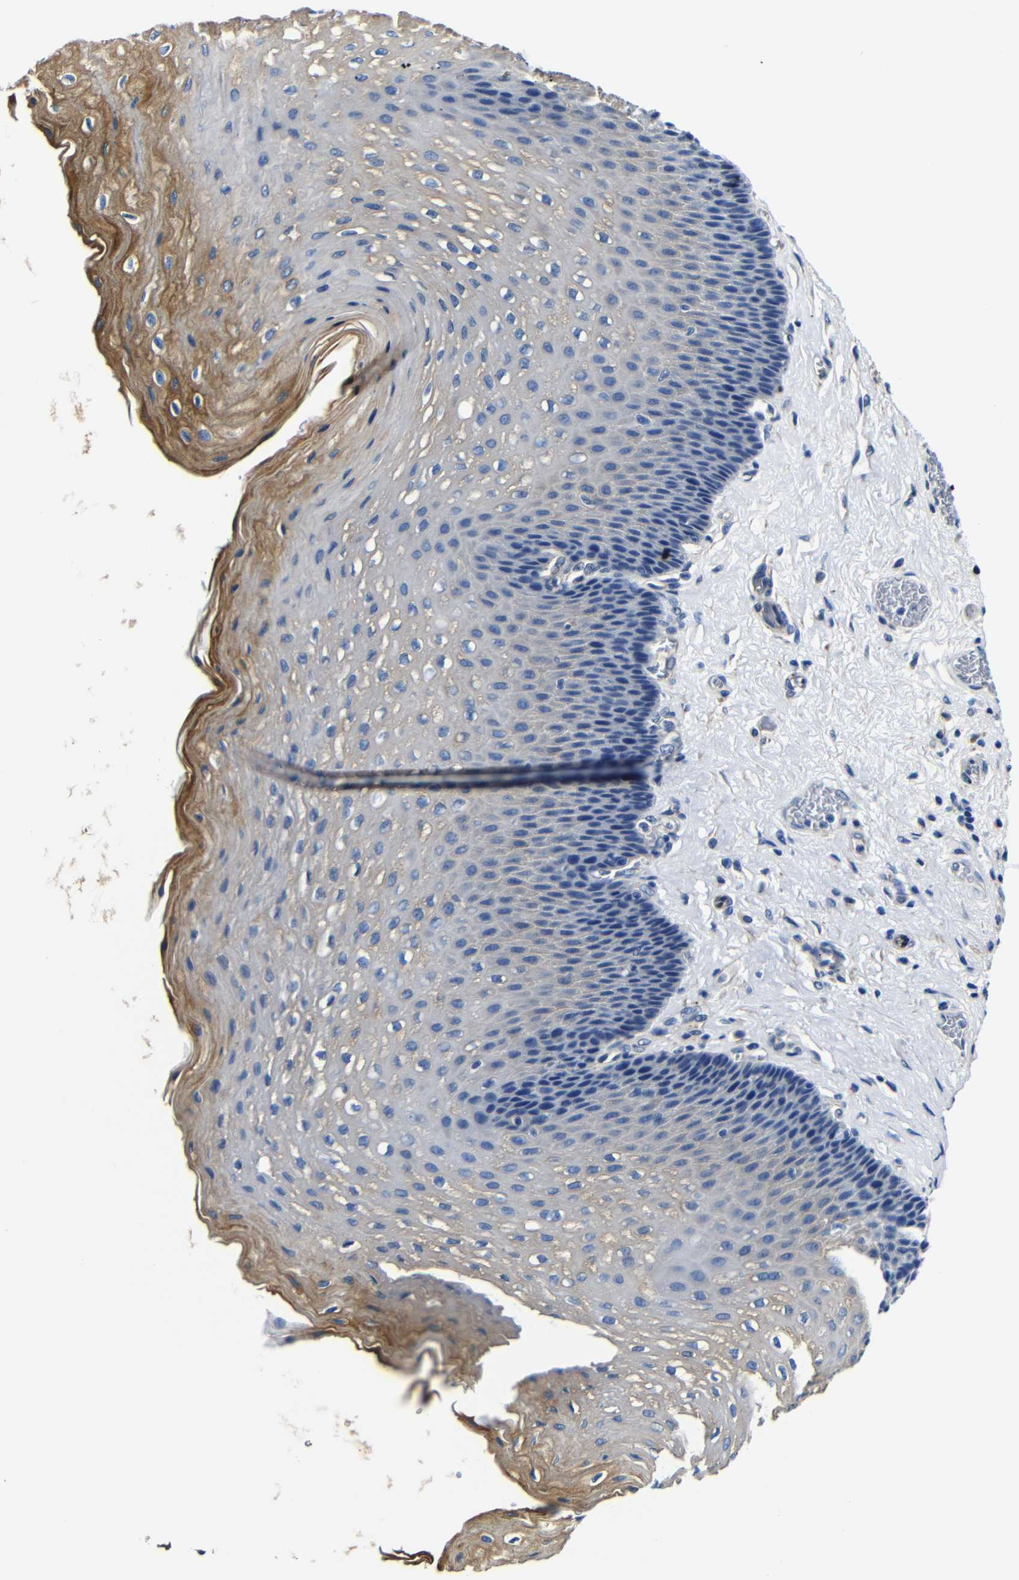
{"staining": {"intensity": "weak", "quantity": "<25%", "location": "cytoplasmic/membranous"}, "tissue": "esophagus", "cell_type": "Squamous epithelial cells", "image_type": "normal", "snomed": [{"axis": "morphology", "description": "Normal tissue, NOS"}, {"axis": "topography", "description": "Esophagus"}], "caption": "Immunohistochemistry image of benign esophagus: human esophagus stained with DAB exhibits no significant protein positivity in squamous epithelial cells. (DAB immunohistochemistry with hematoxylin counter stain).", "gene": "GIMAP2", "patient": {"sex": "female", "age": 72}}